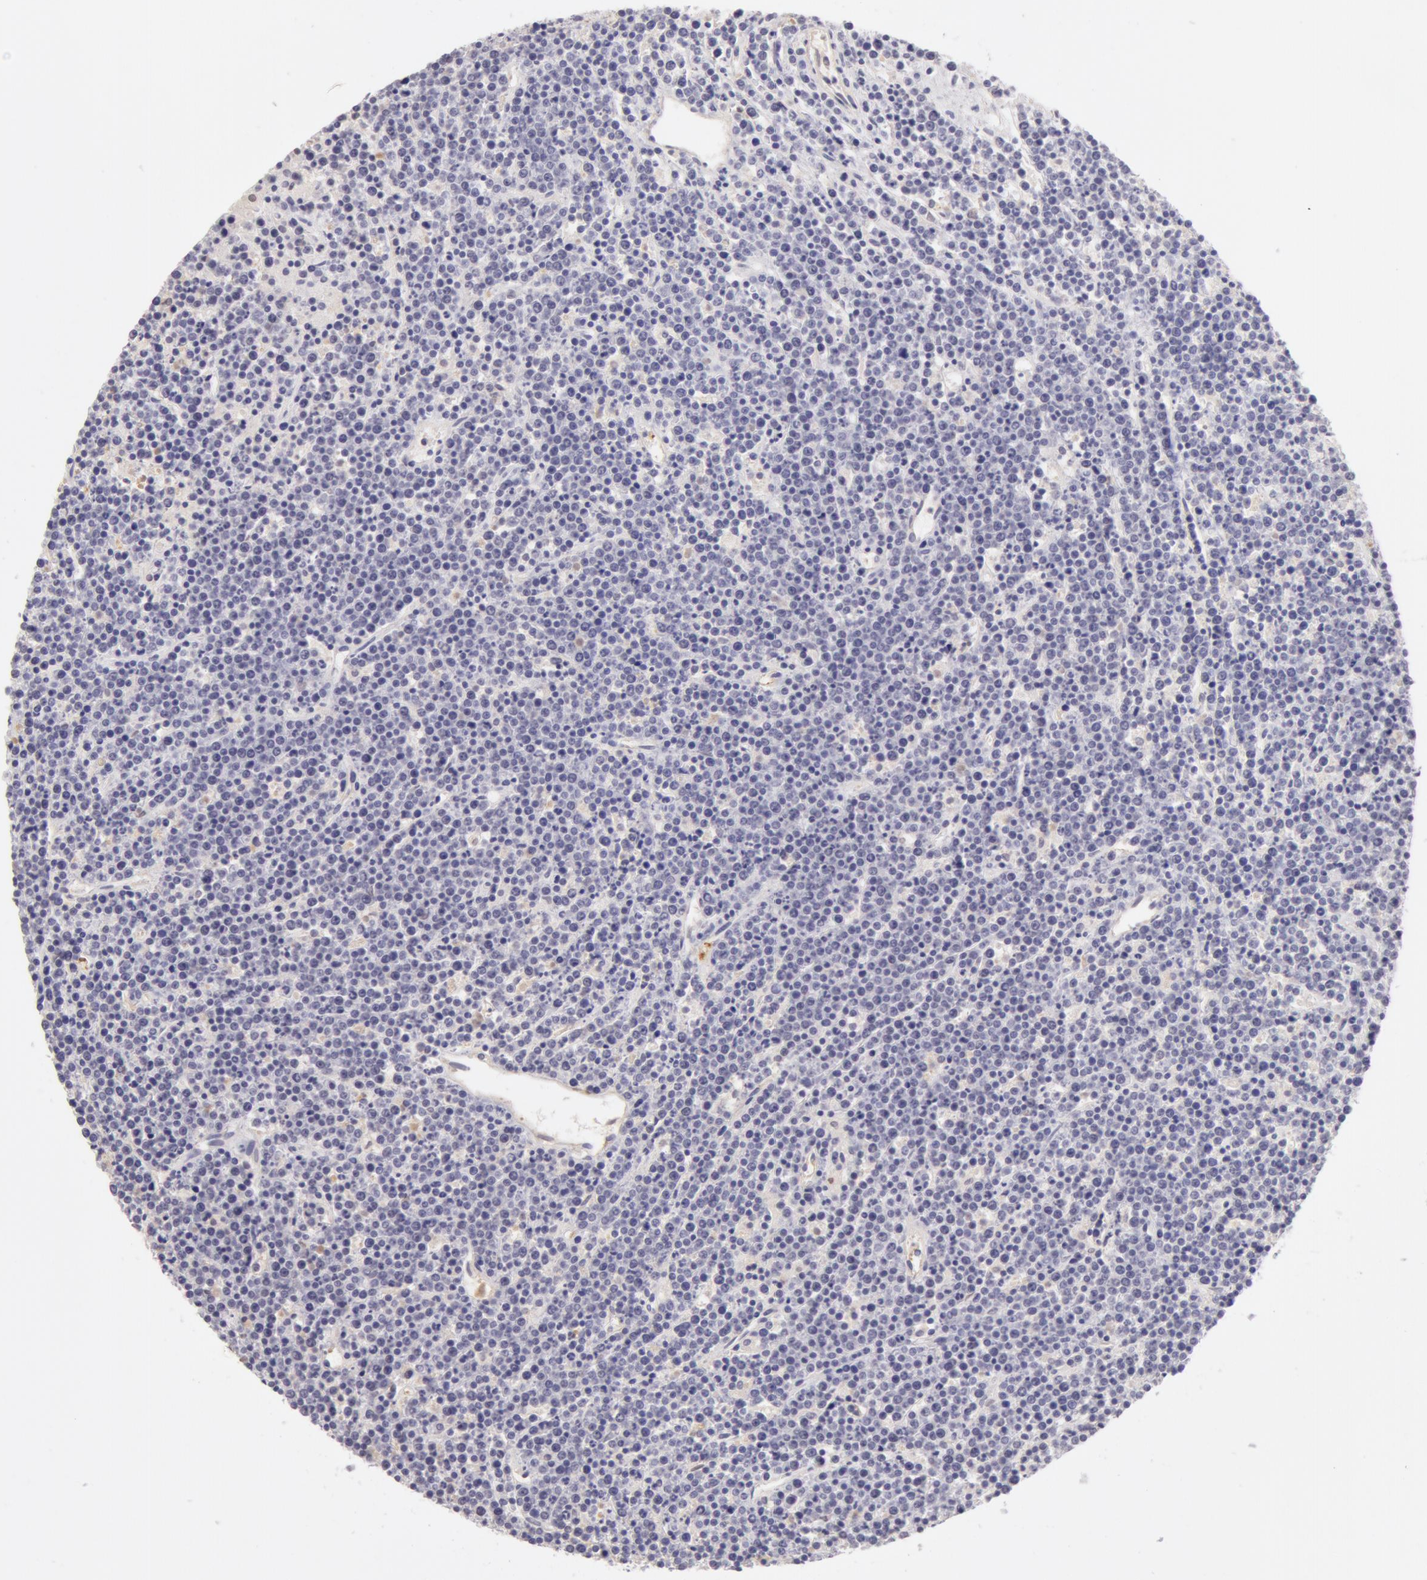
{"staining": {"intensity": "negative", "quantity": "none", "location": "none"}, "tissue": "lymphoma", "cell_type": "Tumor cells", "image_type": "cancer", "snomed": [{"axis": "morphology", "description": "Malignant lymphoma, non-Hodgkin's type, High grade"}, {"axis": "topography", "description": "Ovary"}], "caption": "Tumor cells show no significant positivity in lymphoma. (DAB (3,3'-diaminobenzidine) IHC visualized using brightfield microscopy, high magnification).", "gene": "AHSG", "patient": {"sex": "female", "age": 56}}